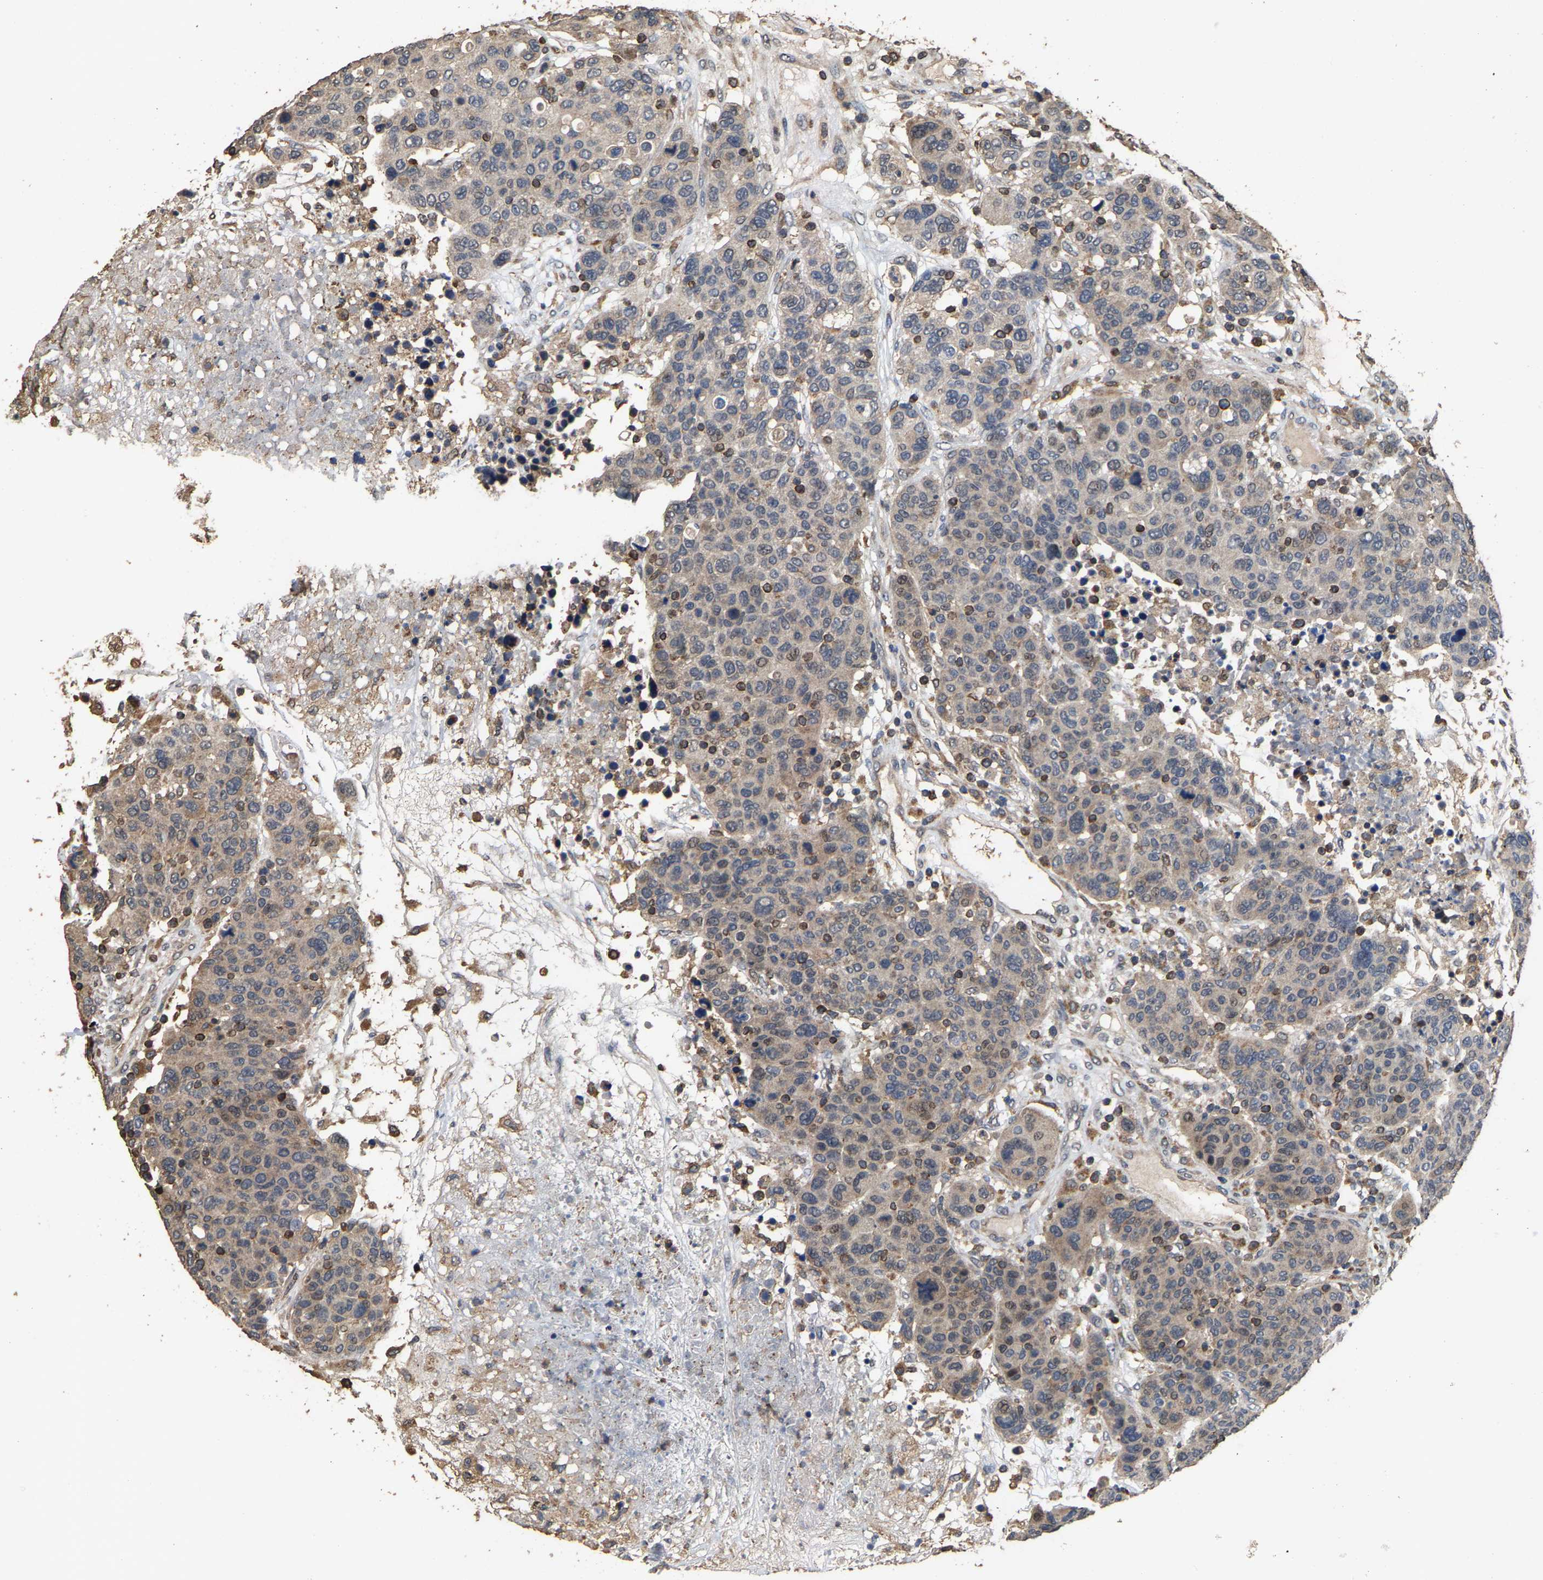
{"staining": {"intensity": "weak", "quantity": "<25%", "location": "cytoplasmic/membranous"}, "tissue": "breast cancer", "cell_type": "Tumor cells", "image_type": "cancer", "snomed": [{"axis": "morphology", "description": "Duct carcinoma"}, {"axis": "topography", "description": "Breast"}], "caption": "Immunohistochemistry photomicrograph of infiltrating ductal carcinoma (breast) stained for a protein (brown), which demonstrates no expression in tumor cells.", "gene": "TDRKH", "patient": {"sex": "female", "age": 37}}